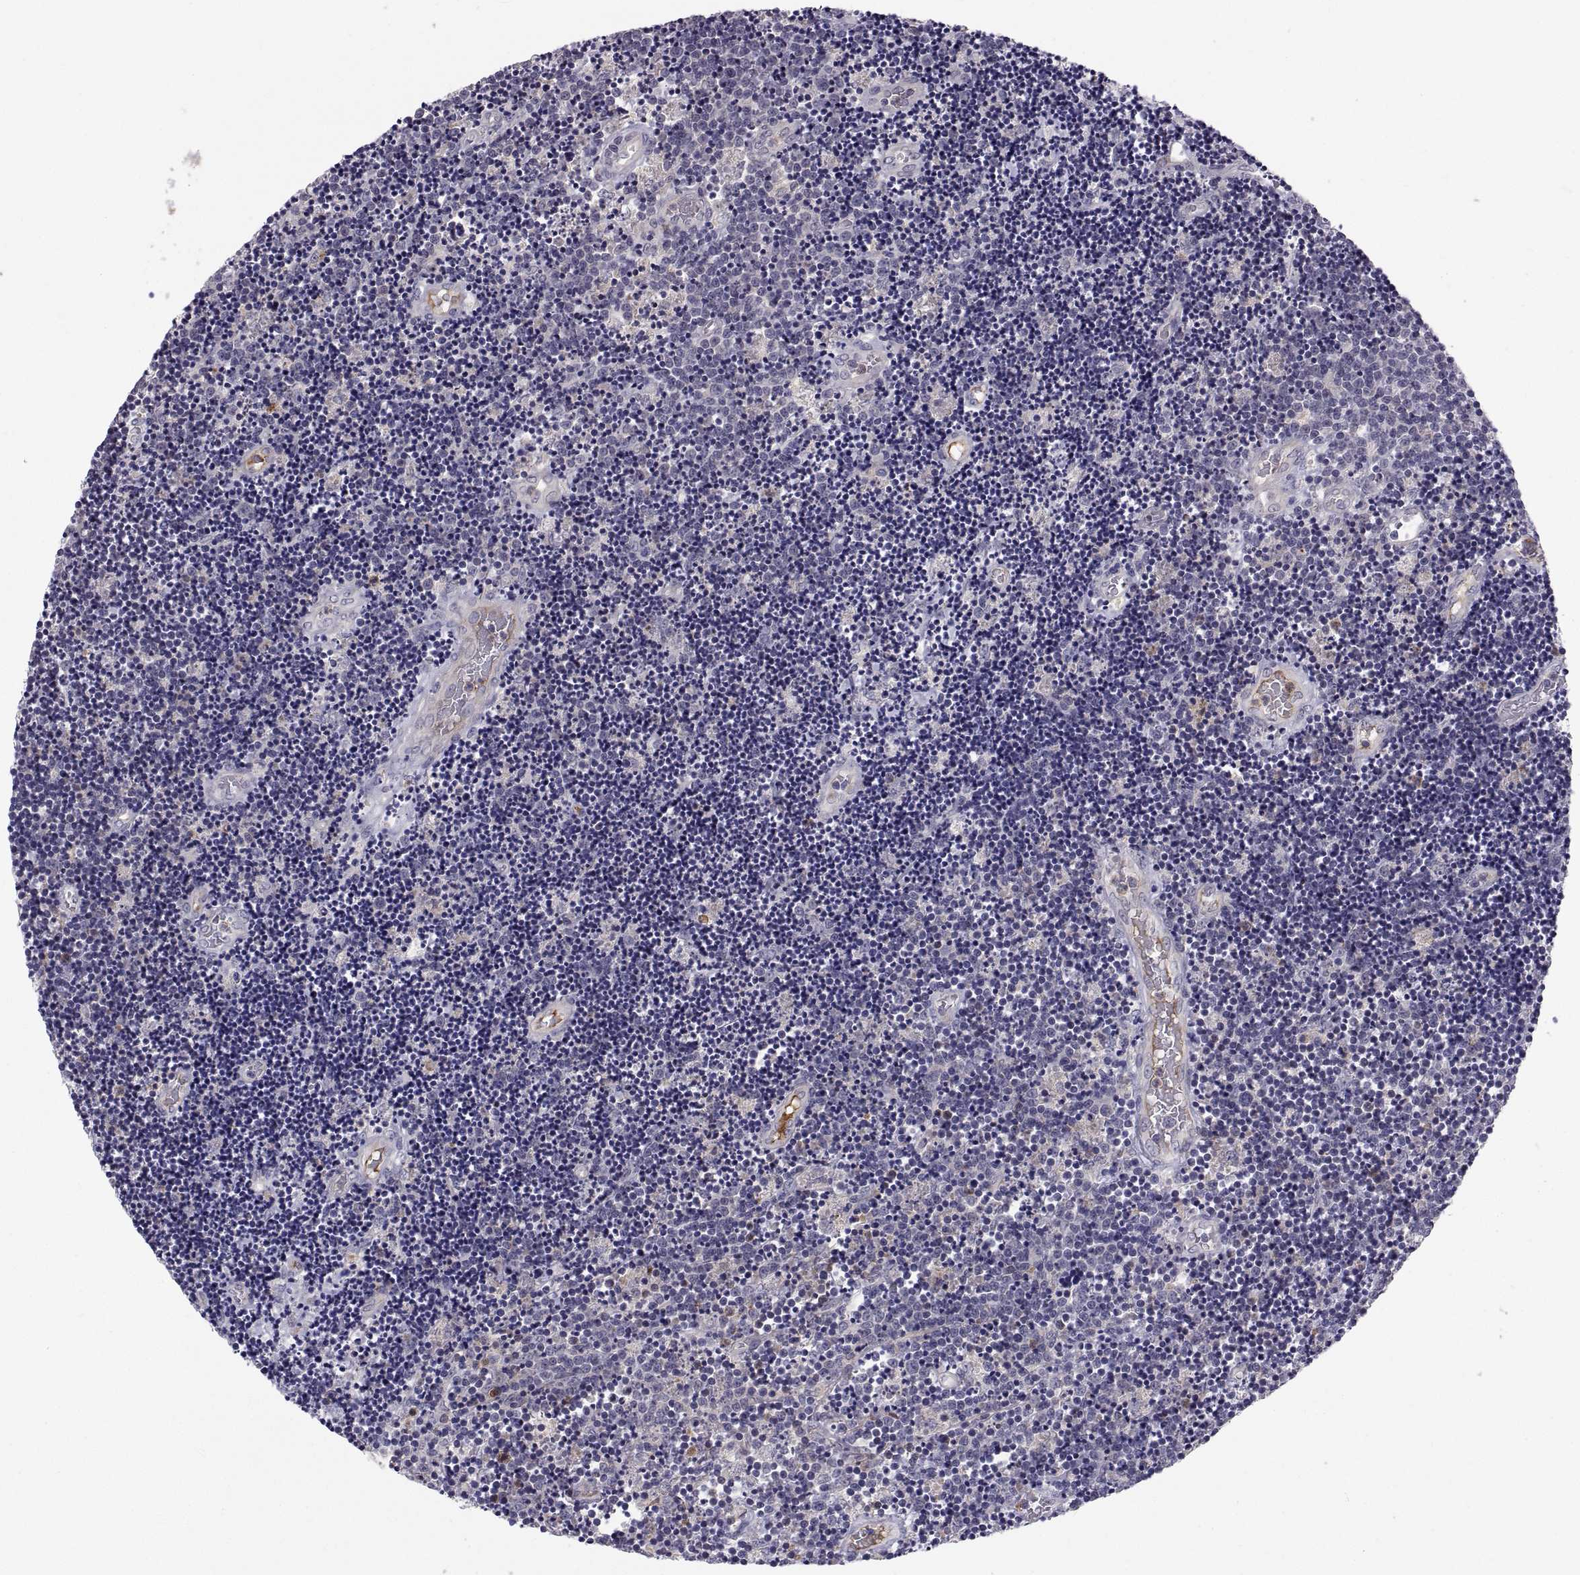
{"staining": {"intensity": "negative", "quantity": "none", "location": "none"}, "tissue": "lymphoma", "cell_type": "Tumor cells", "image_type": "cancer", "snomed": [{"axis": "morphology", "description": "Malignant lymphoma, non-Hodgkin's type, Low grade"}, {"axis": "topography", "description": "Brain"}], "caption": "Immunohistochemistry (IHC) of human malignant lymphoma, non-Hodgkin's type (low-grade) displays no staining in tumor cells.", "gene": "PKP1", "patient": {"sex": "female", "age": 66}}